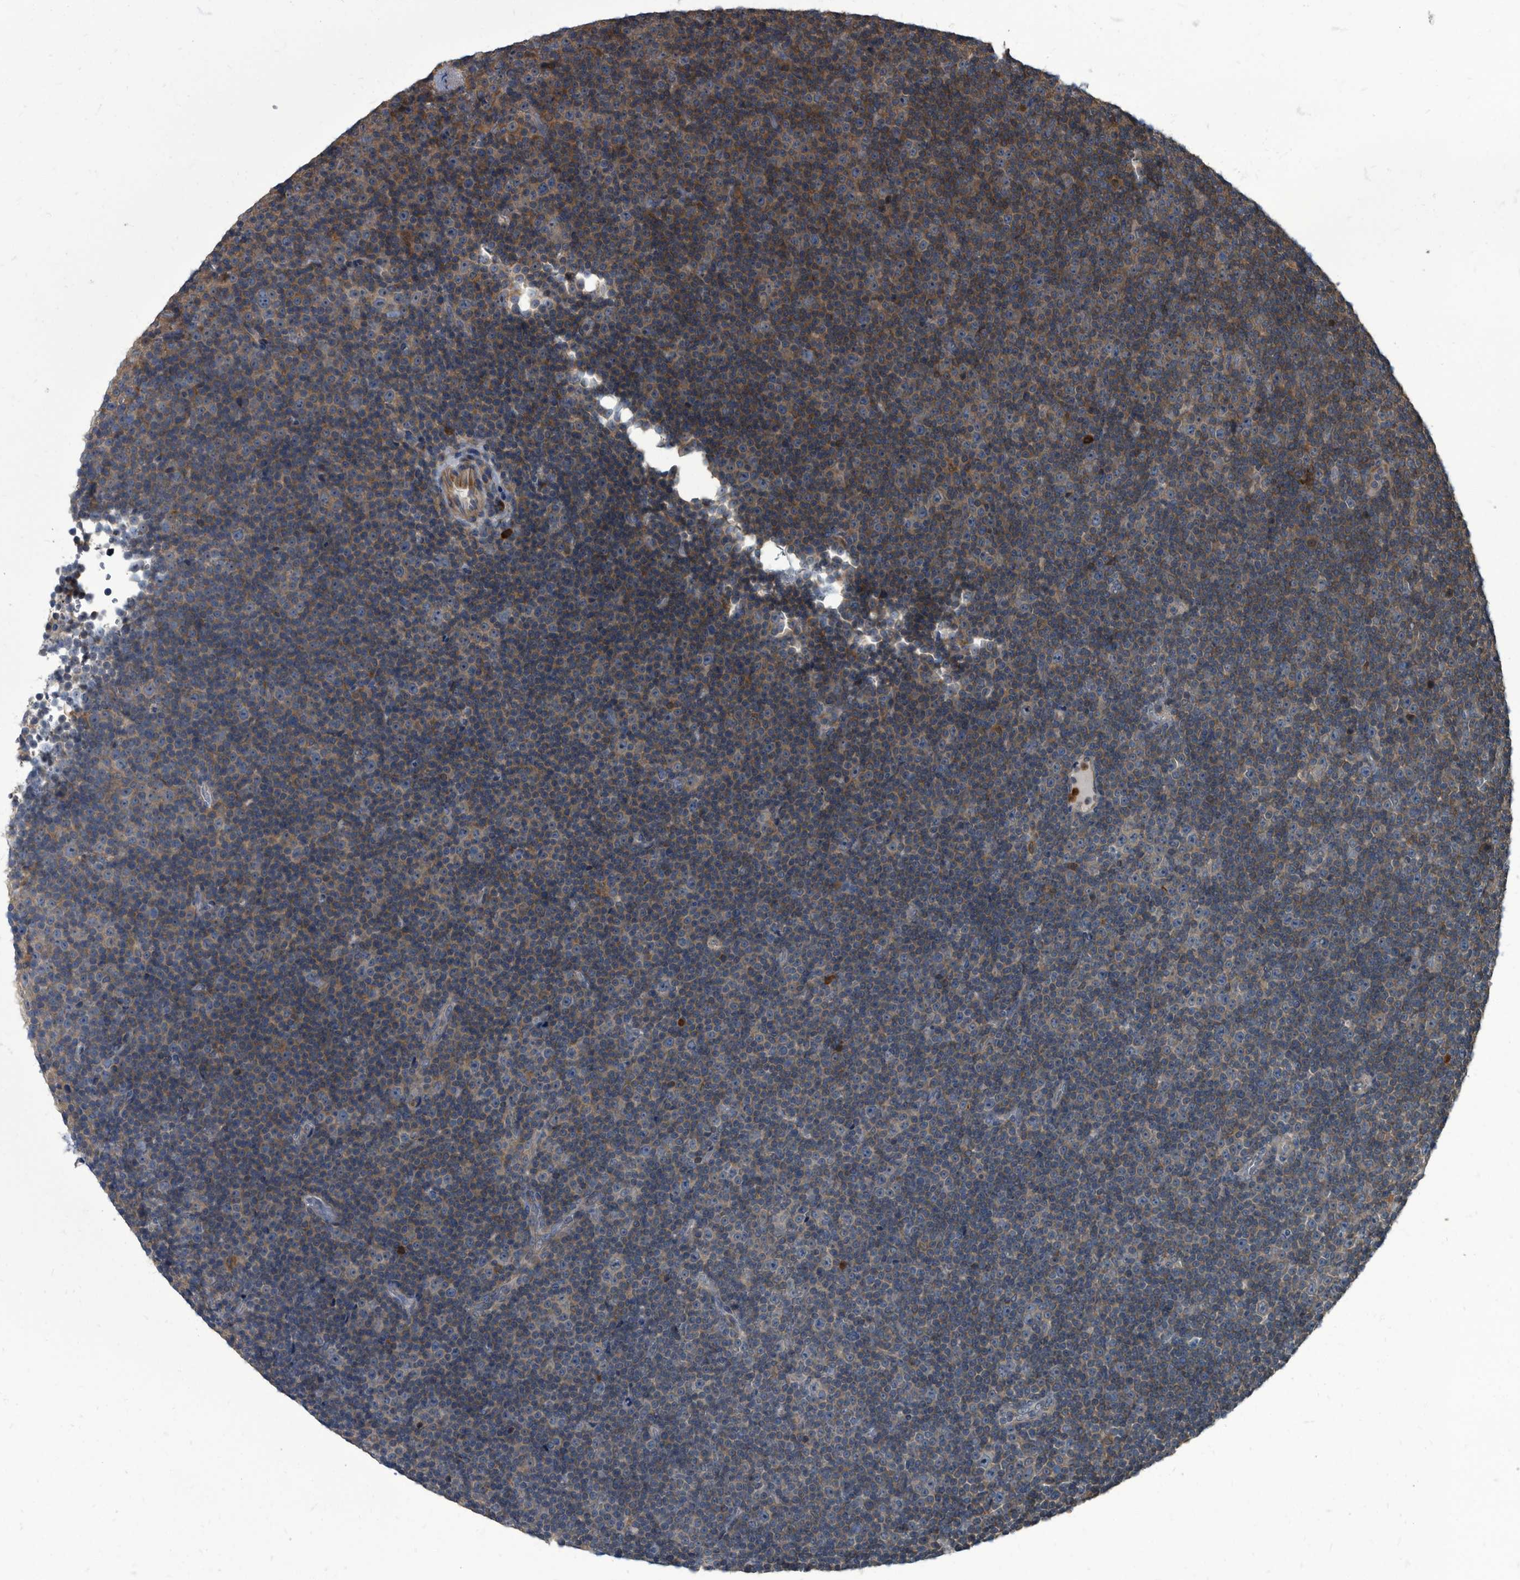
{"staining": {"intensity": "moderate", "quantity": "<25%", "location": "cytoplasmic/membranous"}, "tissue": "lymphoma", "cell_type": "Tumor cells", "image_type": "cancer", "snomed": [{"axis": "morphology", "description": "Malignant lymphoma, non-Hodgkin's type, Low grade"}, {"axis": "topography", "description": "Lymph node"}], "caption": "Low-grade malignant lymphoma, non-Hodgkin's type stained with a brown dye exhibits moderate cytoplasmic/membranous positive staining in about <25% of tumor cells.", "gene": "CDV3", "patient": {"sex": "female", "age": 67}}